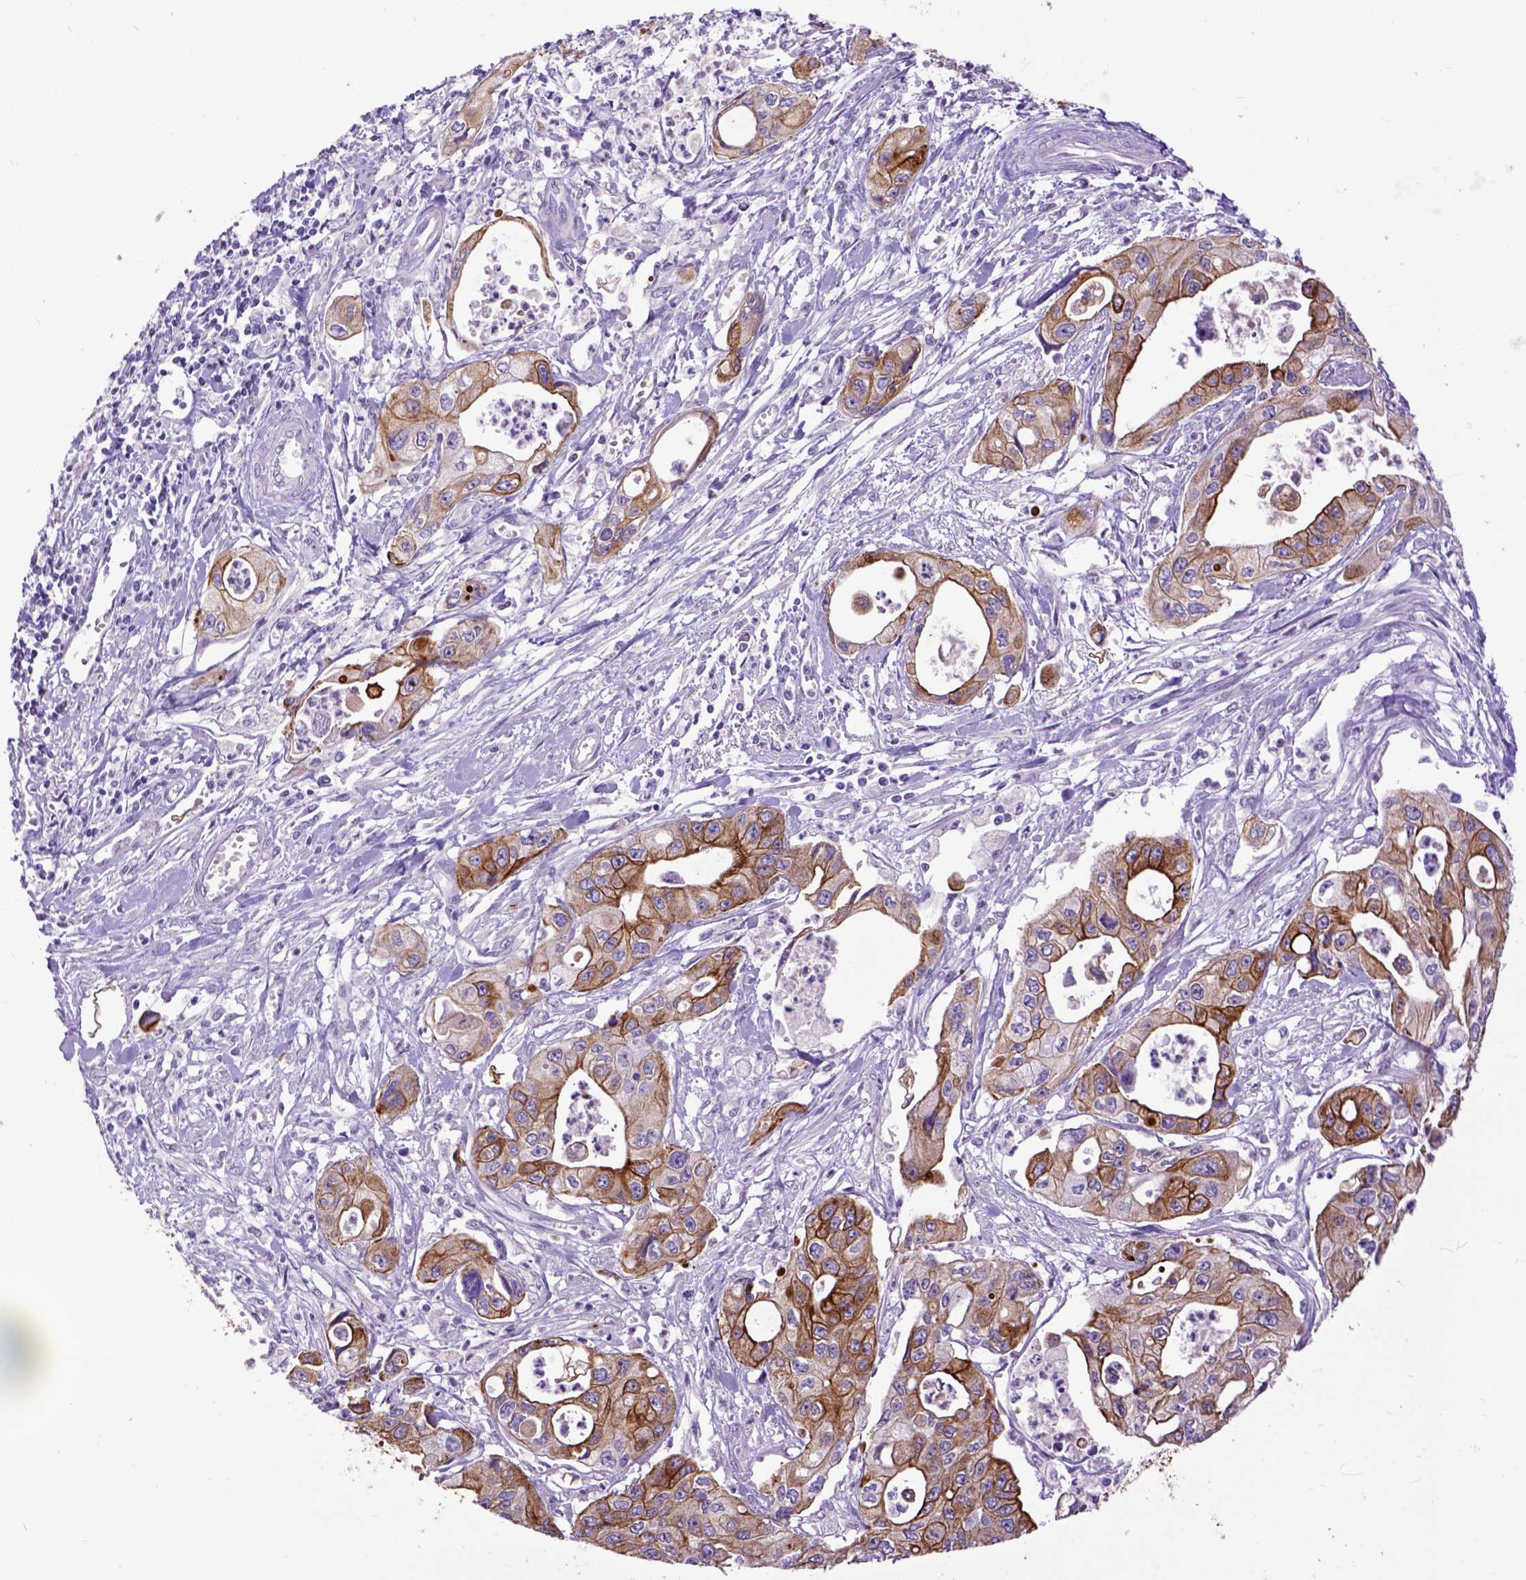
{"staining": {"intensity": "moderate", "quantity": ">75%", "location": "cytoplasmic/membranous"}, "tissue": "pancreatic cancer", "cell_type": "Tumor cells", "image_type": "cancer", "snomed": [{"axis": "morphology", "description": "Adenocarcinoma, NOS"}, {"axis": "topography", "description": "Pancreas"}], "caption": "Moderate cytoplasmic/membranous protein expression is identified in about >75% of tumor cells in pancreatic cancer (adenocarcinoma).", "gene": "RAB25", "patient": {"sex": "male", "age": 70}}